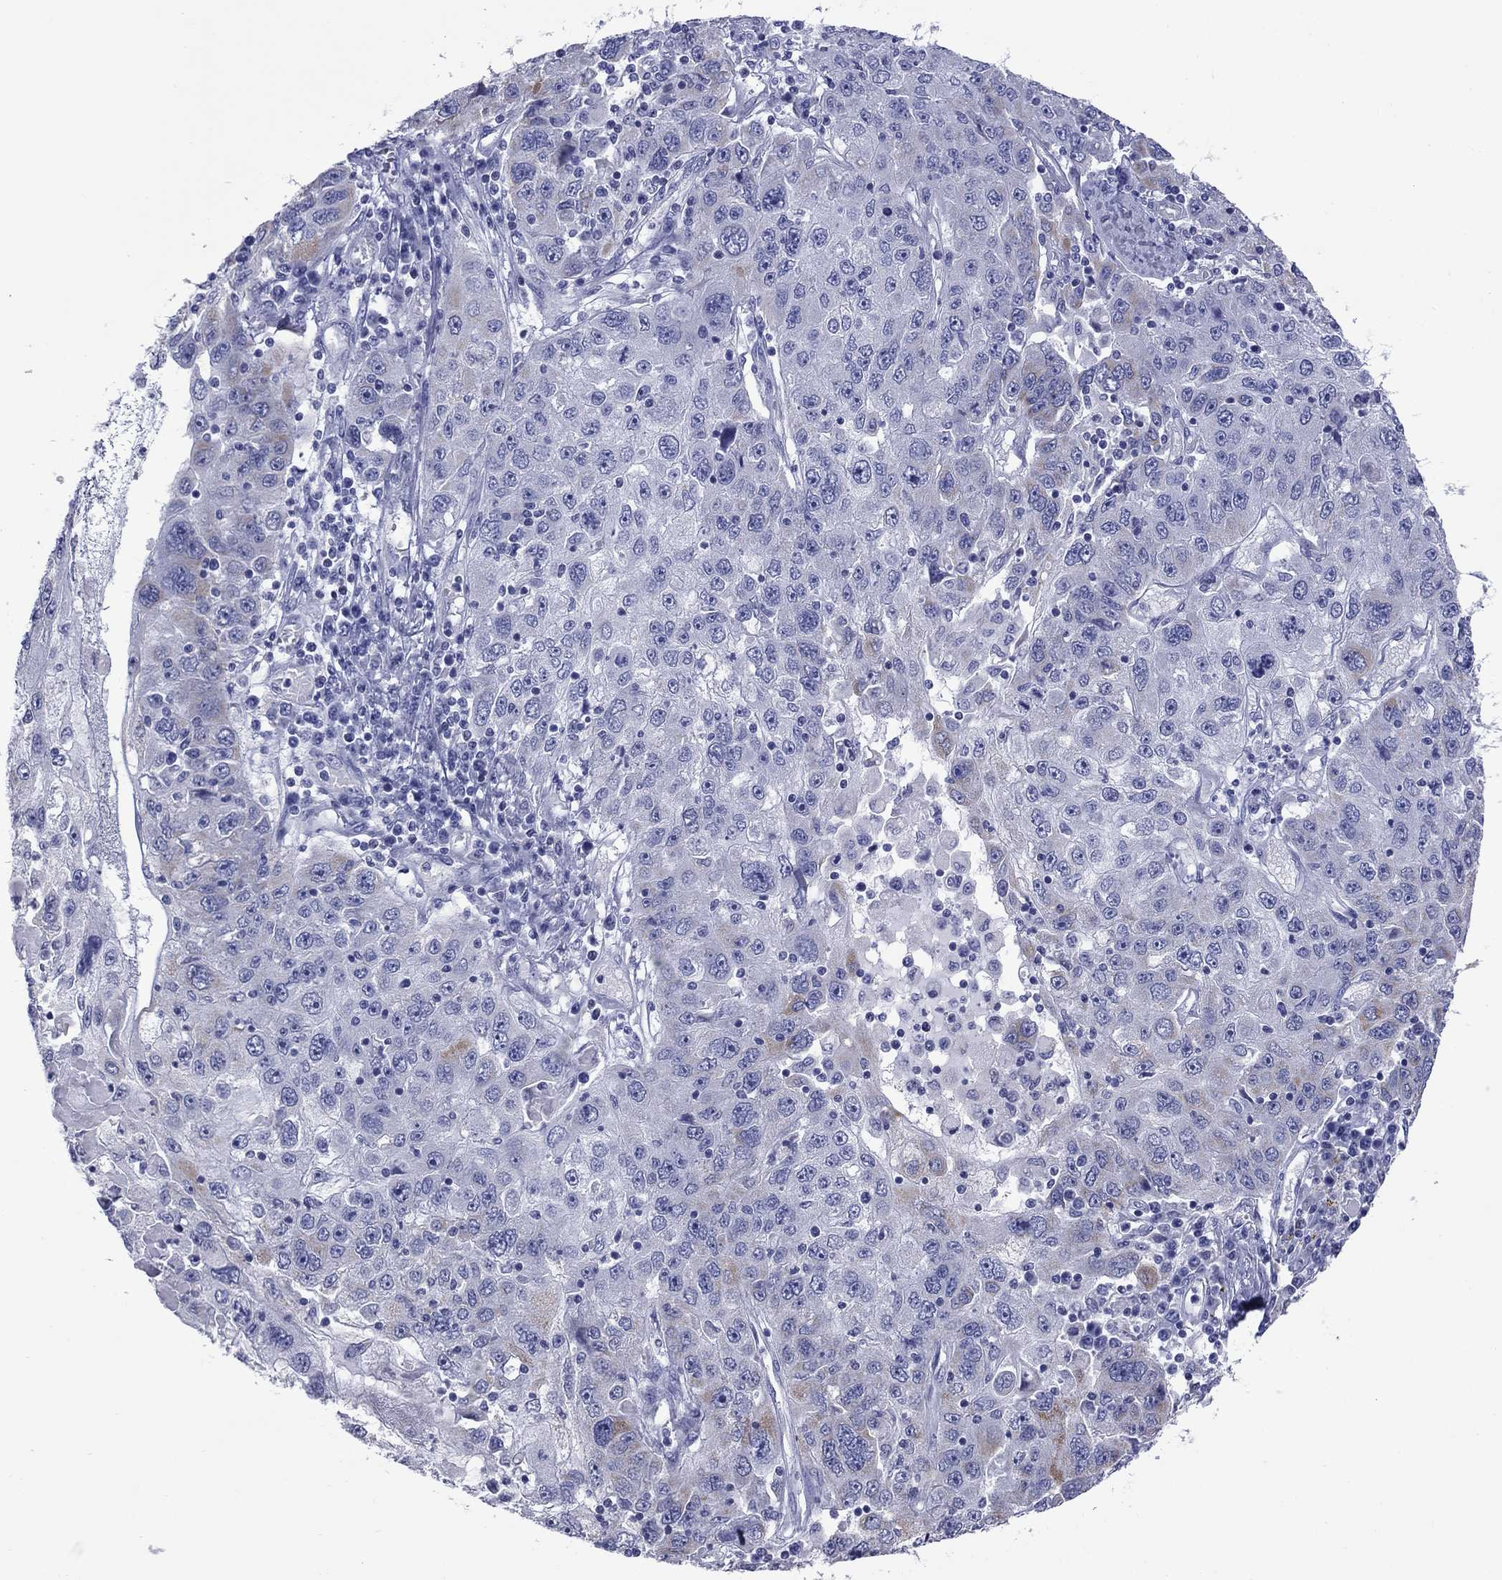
{"staining": {"intensity": "negative", "quantity": "none", "location": "none"}, "tissue": "stomach cancer", "cell_type": "Tumor cells", "image_type": "cancer", "snomed": [{"axis": "morphology", "description": "Adenocarcinoma, NOS"}, {"axis": "topography", "description": "Stomach"}], "caption": "Immunohistochemical staining of stomach adenocarcinoma reveals no significant positivity in tumor cells.", "gene": "ACADSB", "patient": {"sex": "male", "age": 56}}